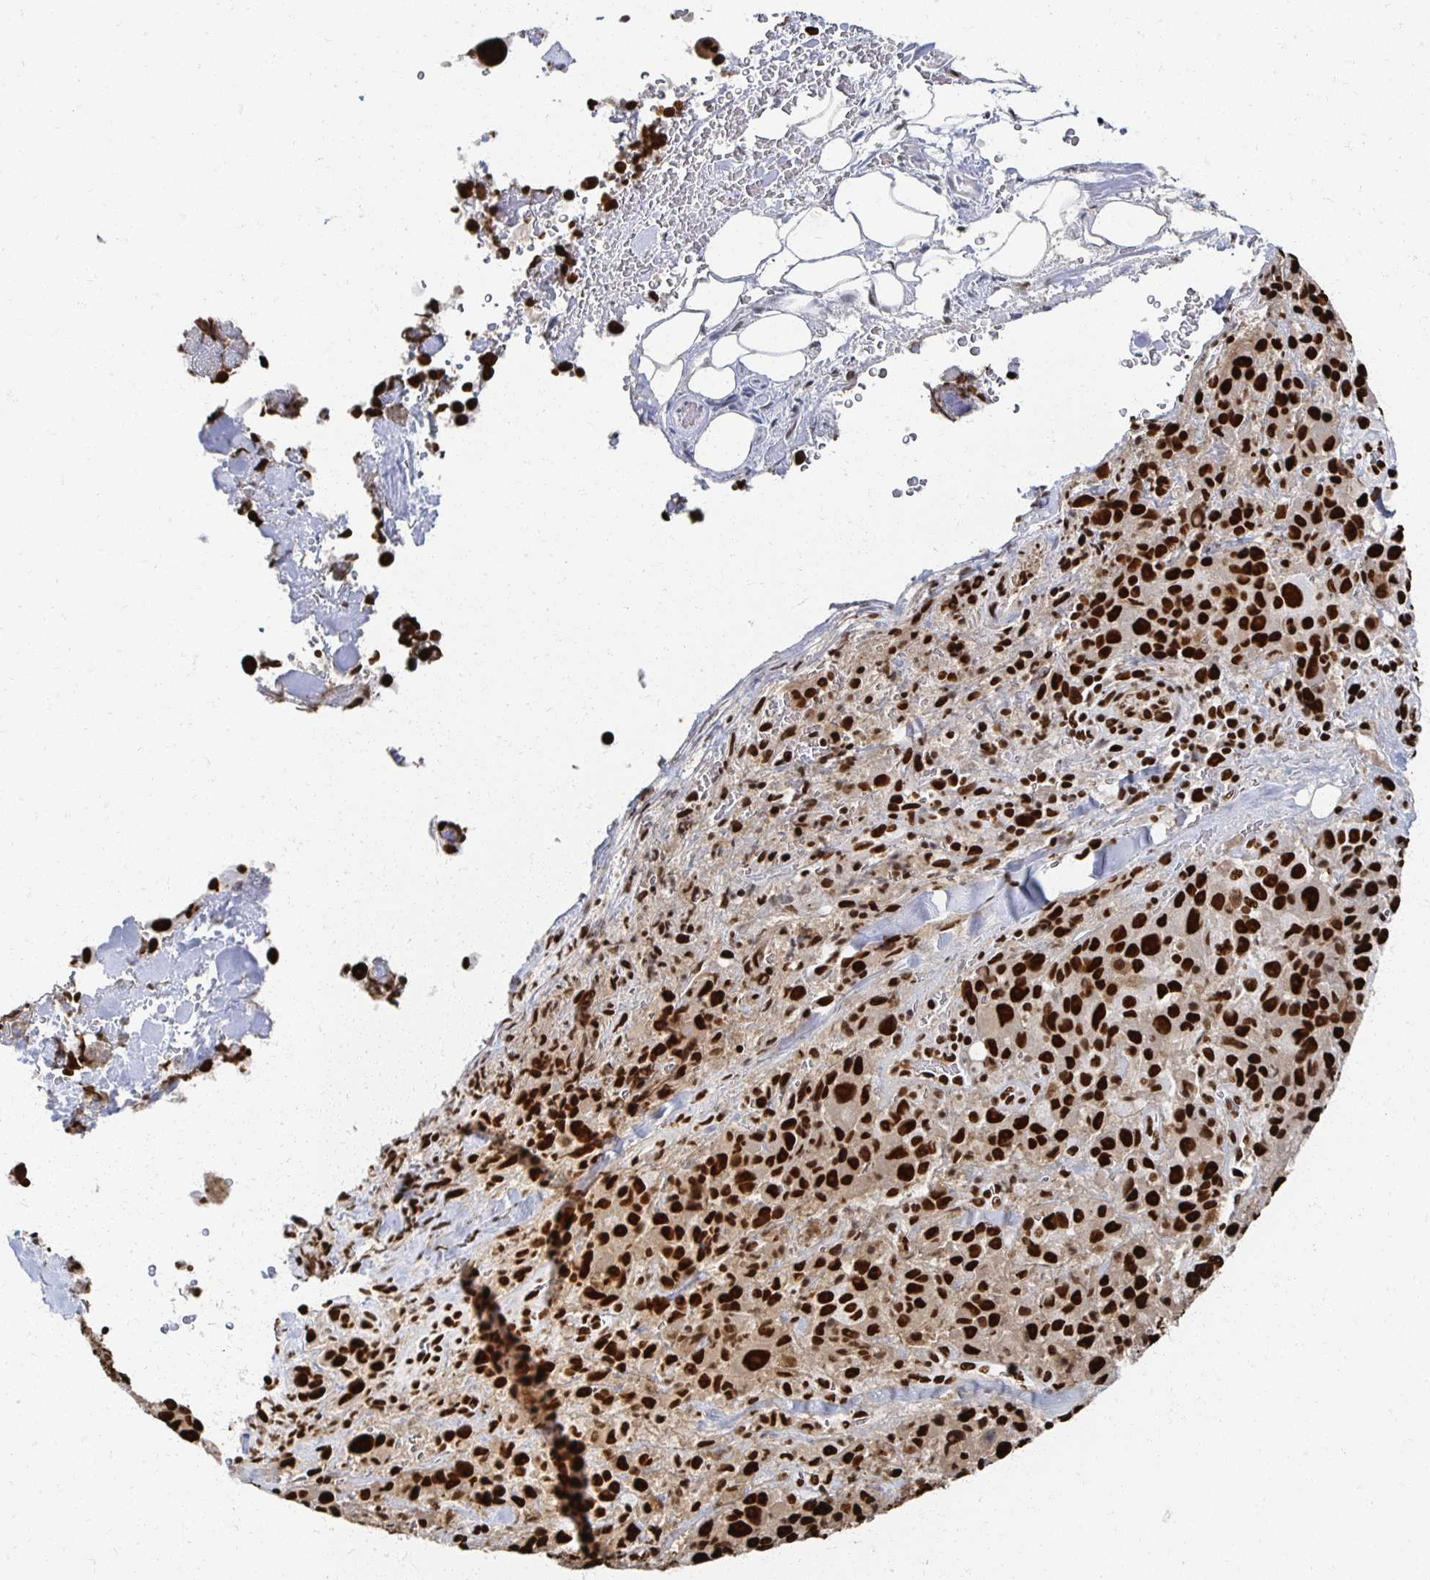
{"staining": {"intensity": "strong", "quantity": ">75%", "location": "nuclear"}, "tissue": "melanoma", "cell_type": "Tumor cells", "image_type": "cancer", "snomed": [{"axis": "morphology", "description": "Malignant melanoma, Metastatic site"}, {"axis": "topography", "description": "Lymph node"}], "caption": "This micrograph shows immunohistochemistry (IHC) staining of malignant melanoma (metastatic site), with high strong nuclear staining in about >75% of tumor cells.", "gene": "RBBP7", "patient": {"sex": "male", "age": 62}}